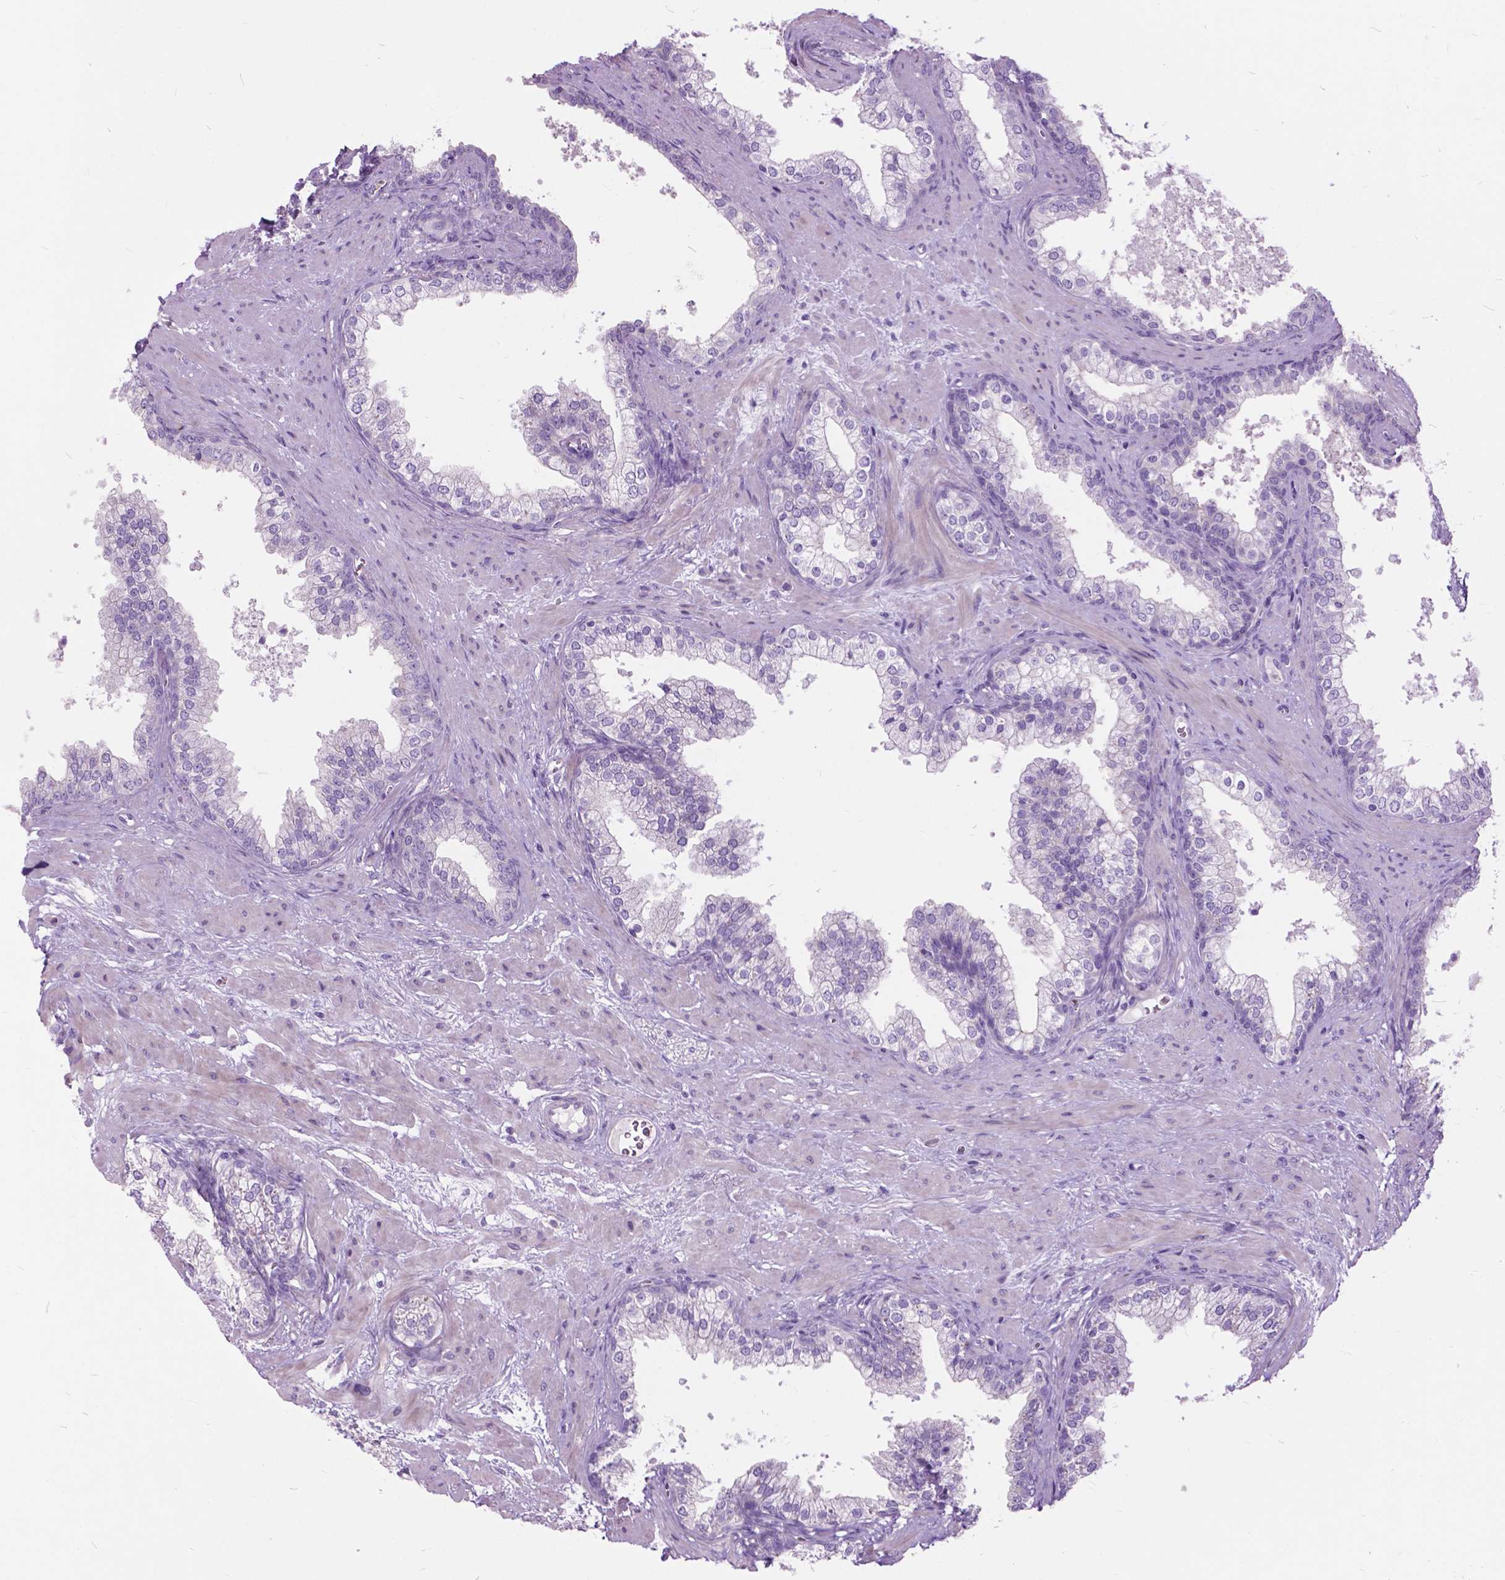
{"staining": {"intensity": "negative", "quantity": "none", "location": "none"}, "tissue": "prostate", "cell_type": "Glandular cells", "image_type": "normal", "snomed": [{"axis": "morphology", "description": "Normal tissue, NOS"}, {"axis": "topography", "description": "Prostate"}], "caption": "This is an immunohistochemistry image of normal human prostate. There is no positivity in glandular cells.", "gene": "PRR35", "patient": {"sex": "male", "age": 79}}